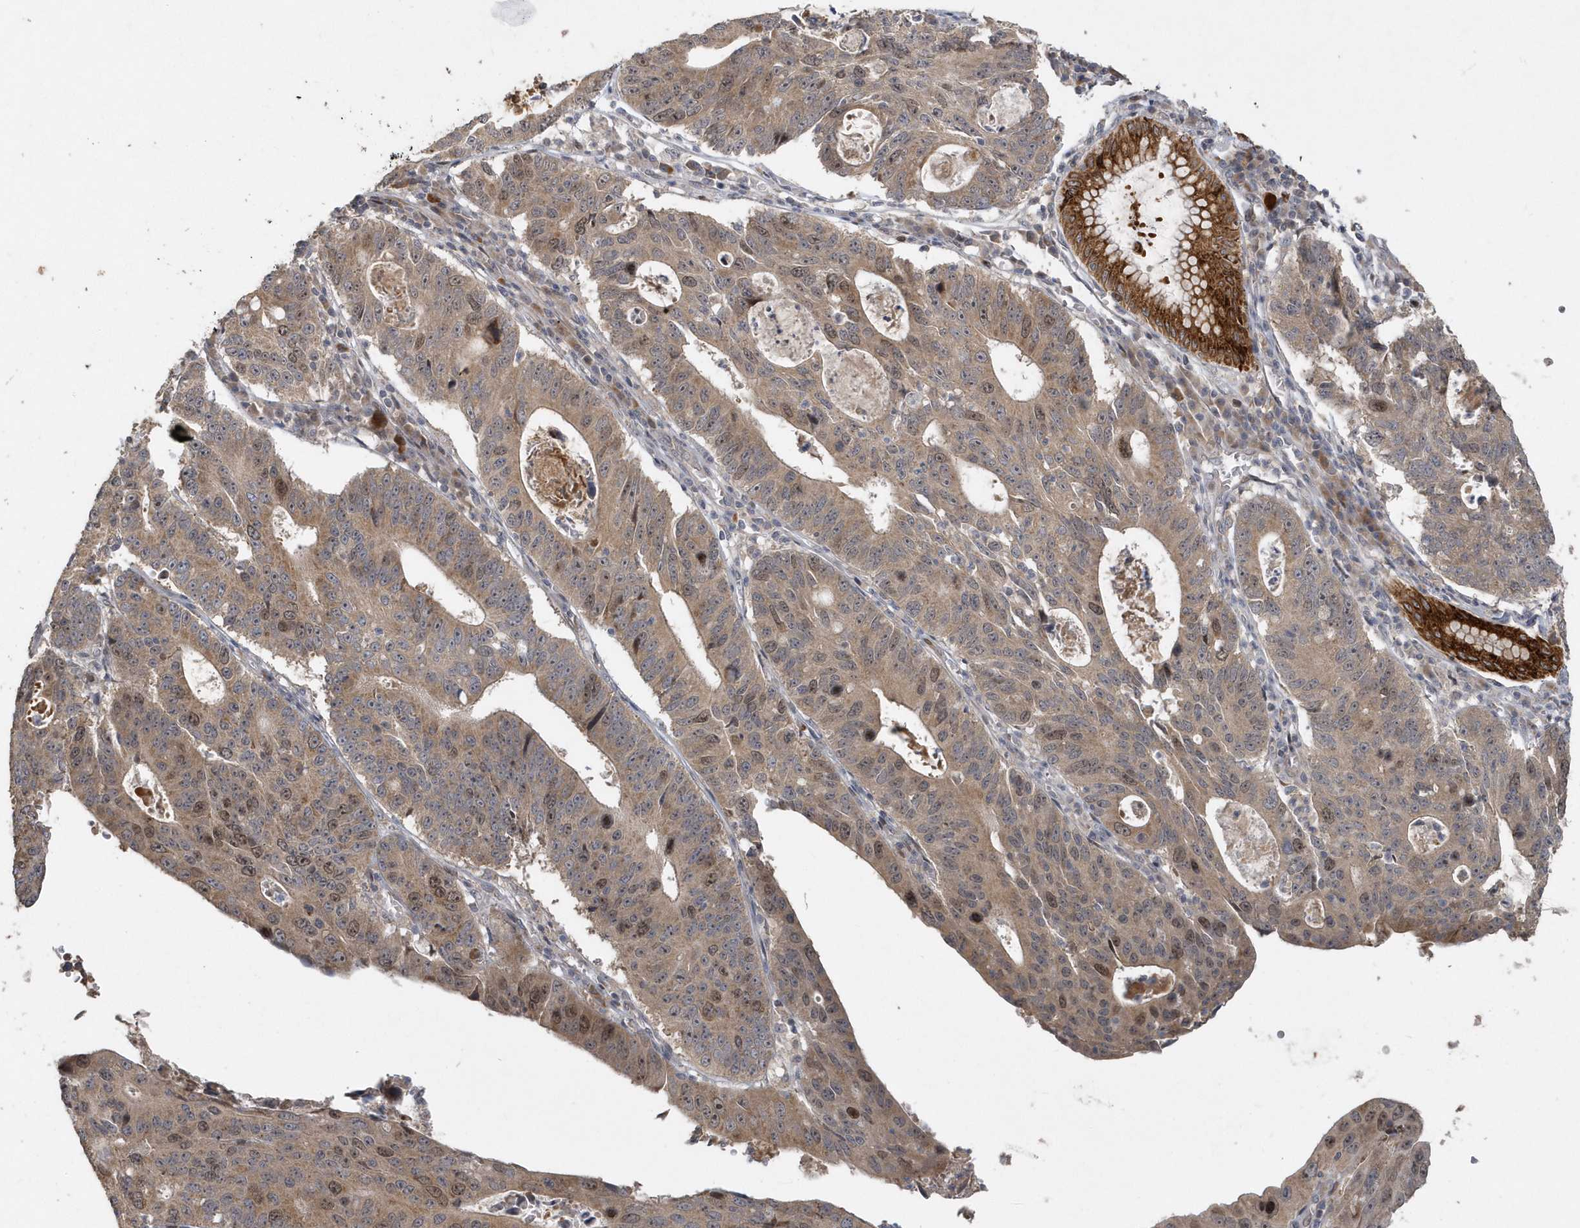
{"staining": {"intensity": "moderate", "quantity": ">75%", "location": "cytoplasmic/membranous,nuclear"}, "tissue": "stomach cancer", "cell_type": "Tumor cells", "image_type": "cancer", "snomed": [{"axis": "morphology", "description": "Adenocarcinoma, NOS"}, {"axis": "topography", "description": "Stomach"}], "caption": "Protein analysis of stomach cancer tissue displays moderate cytoplasmic/membranous and nuclear positivity in about >75% of tumor cells.", "gene": "TRAIP", "patient": {"sex": "male", "age": 59}}